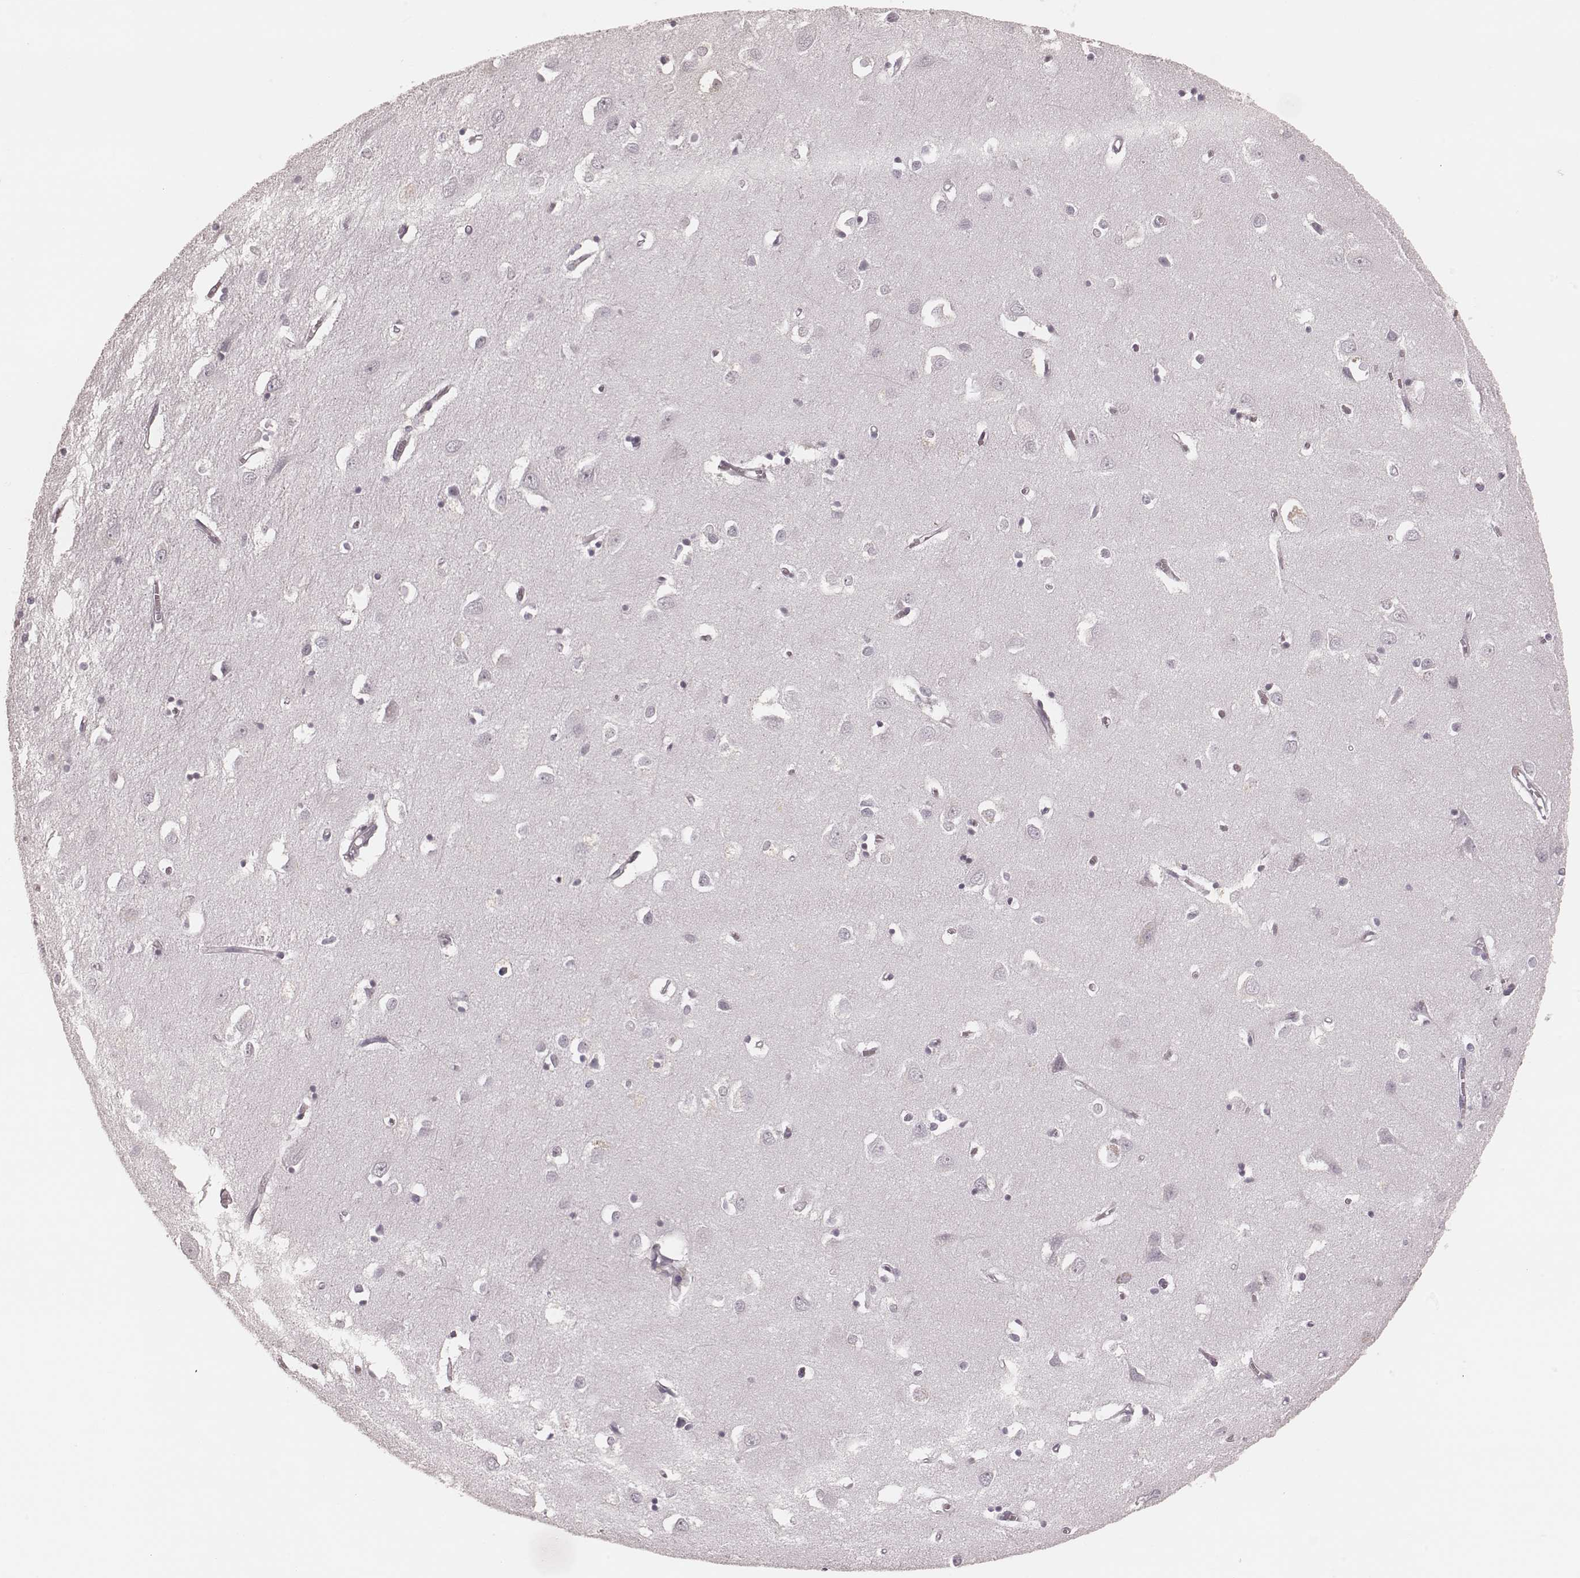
{"staining": {"intensity": "negative", "quantity": "none", "location": "none"}, "tissue": "cerebral cortex", "cell_type": "Endothelial cells", "image_type": "normal", "snomed": [{"axis": "morphology", "description": "Normal tissue, NOS"}, {"axis": "topography", "description": "Cerebral cortex"}], "caption": "DAB immunohistochemical staining of normal human cerebral cortex demonstrates no significant staining in endothelial cells.", "gene": "KRT74", "patient": {"sex": "male", "age": 70}}